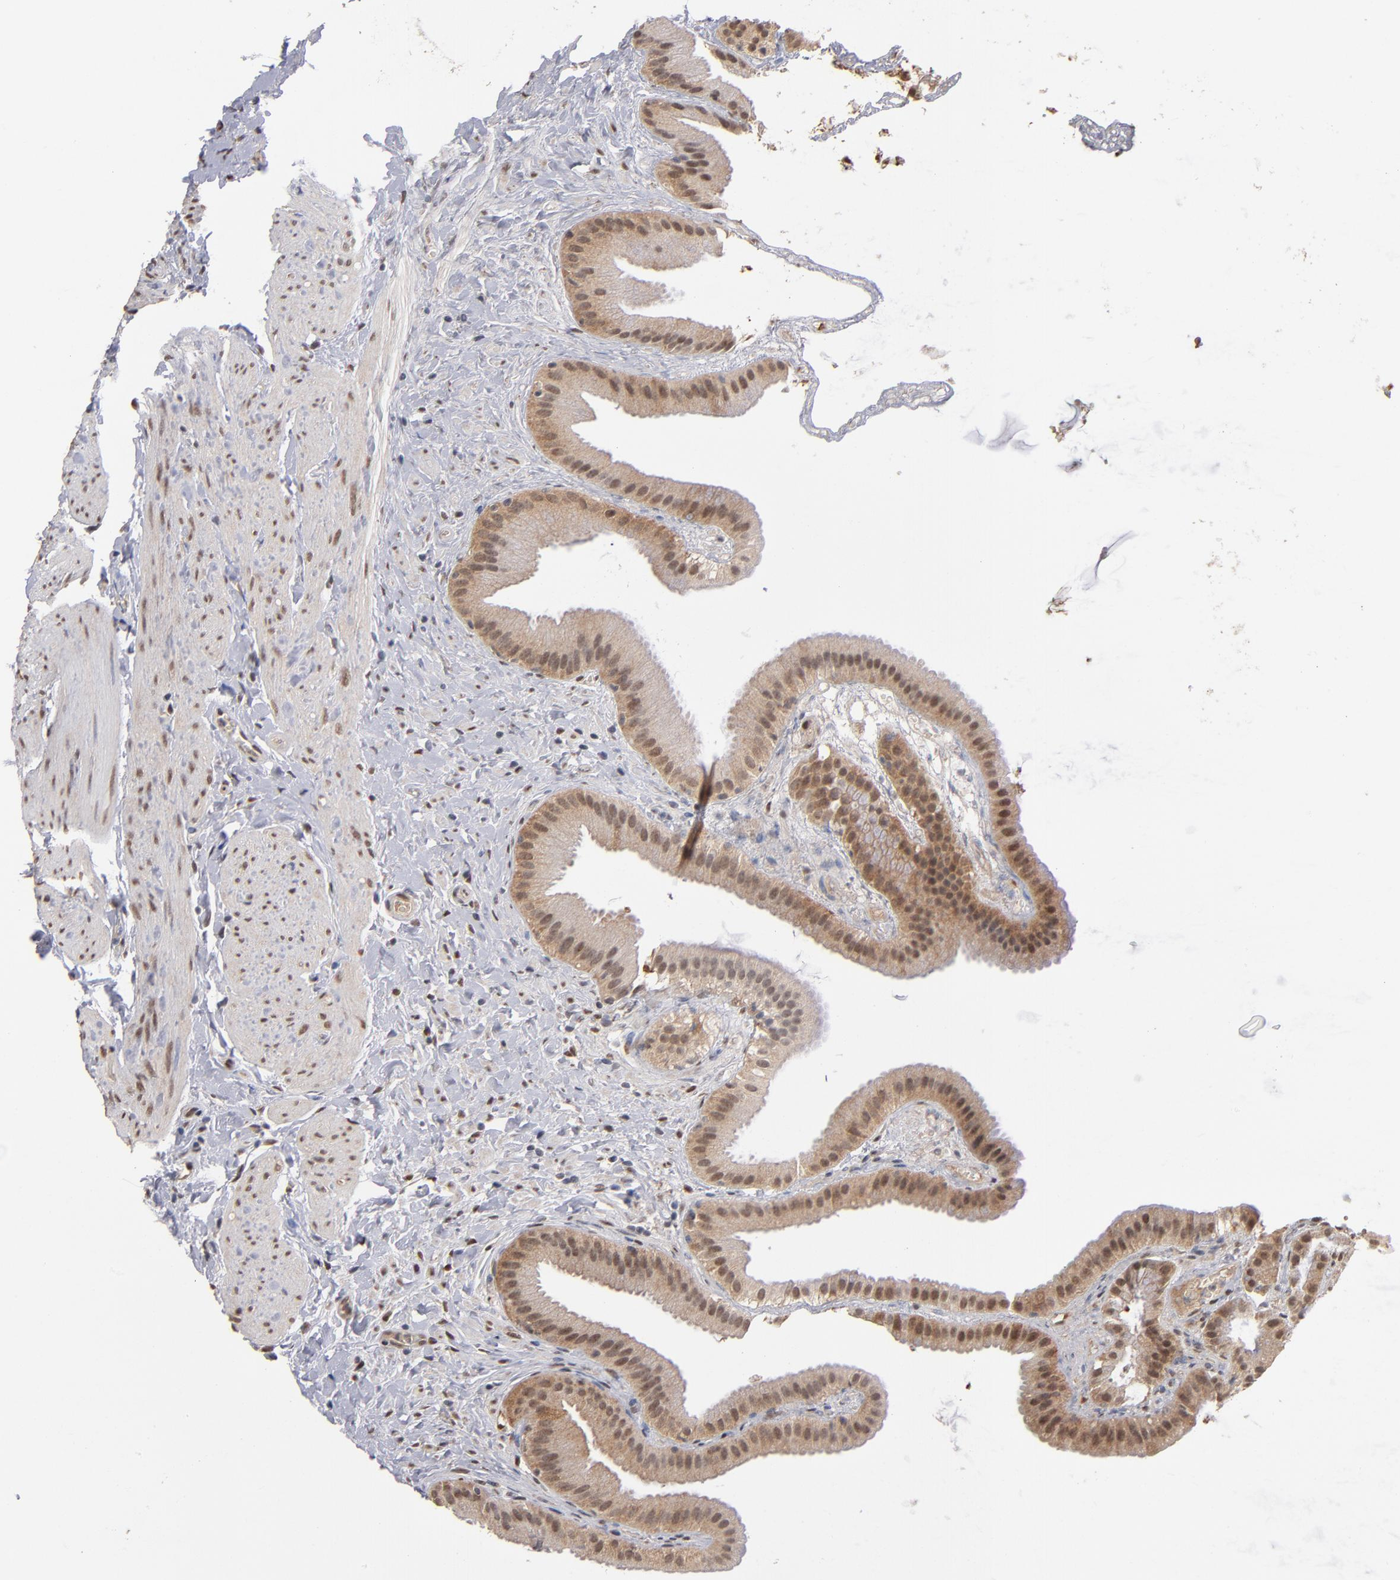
{"staining": {"intensity": "moderate", "quantity": ">75%", "location": "cytoplasmic/membranous,nuclear"}, "tissue": "gallbladder", "cell_type": "Glandular cells", "image_type": "normal", "snomed": [{"axis": "morphology", "description": "Normal tissue, NOS"}, {"axis": "topography", "description": "Gallbladder"}], "caption": "A medium amount of moderate cytoplasmic/membranous,nuclear positivity is identified in about >75% of glandular cells in normal gallbladder. (IHC, brightfield microscopy, high magnification).", "gene": "HUWE1", "patient": {"sex": "female", "age": 63}}